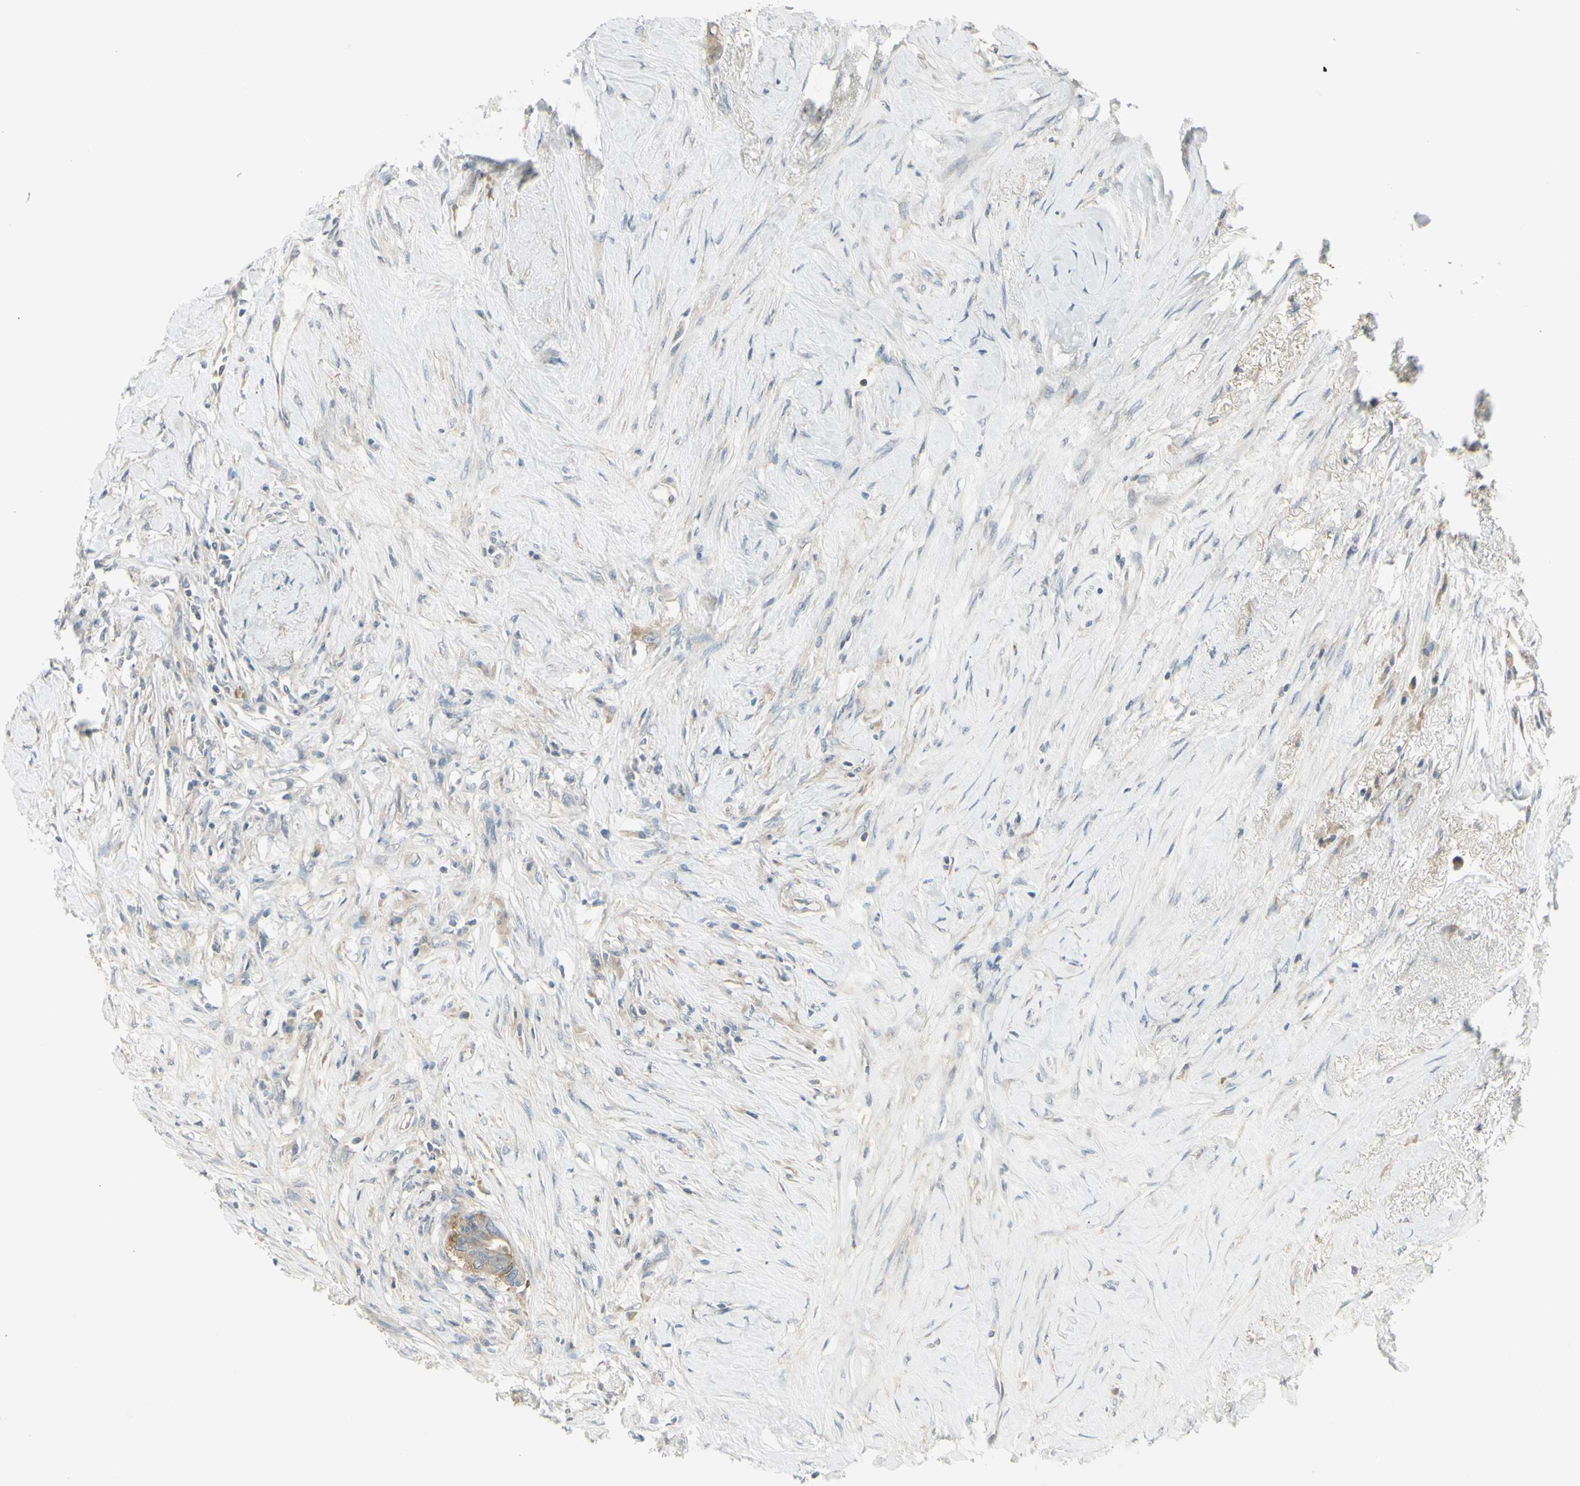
{"staining": {"intensity": "weak", "quantity": ">75%", "location": "cytoplasmic/membranous"}, "tissue": "colorectal cancer", "cell_type": "Tumor cells", "image_type": "cancer", "snomed": [{"axis": "morphology", "description": "Normal tissue, NOS"}, {"axis": "morphology", "description": "Adenocarcinoma, NOS"}, {"axis": "topography", "description": "Colon"}], "caption": "Protein positivity by IHC displays weak cytoplasmic/membranous staining in approximately >75% of tumor cells in colorectal adenocarcinoma.", "gene": "CCNB2", "patient": {"sex": "male", "age": 82}}